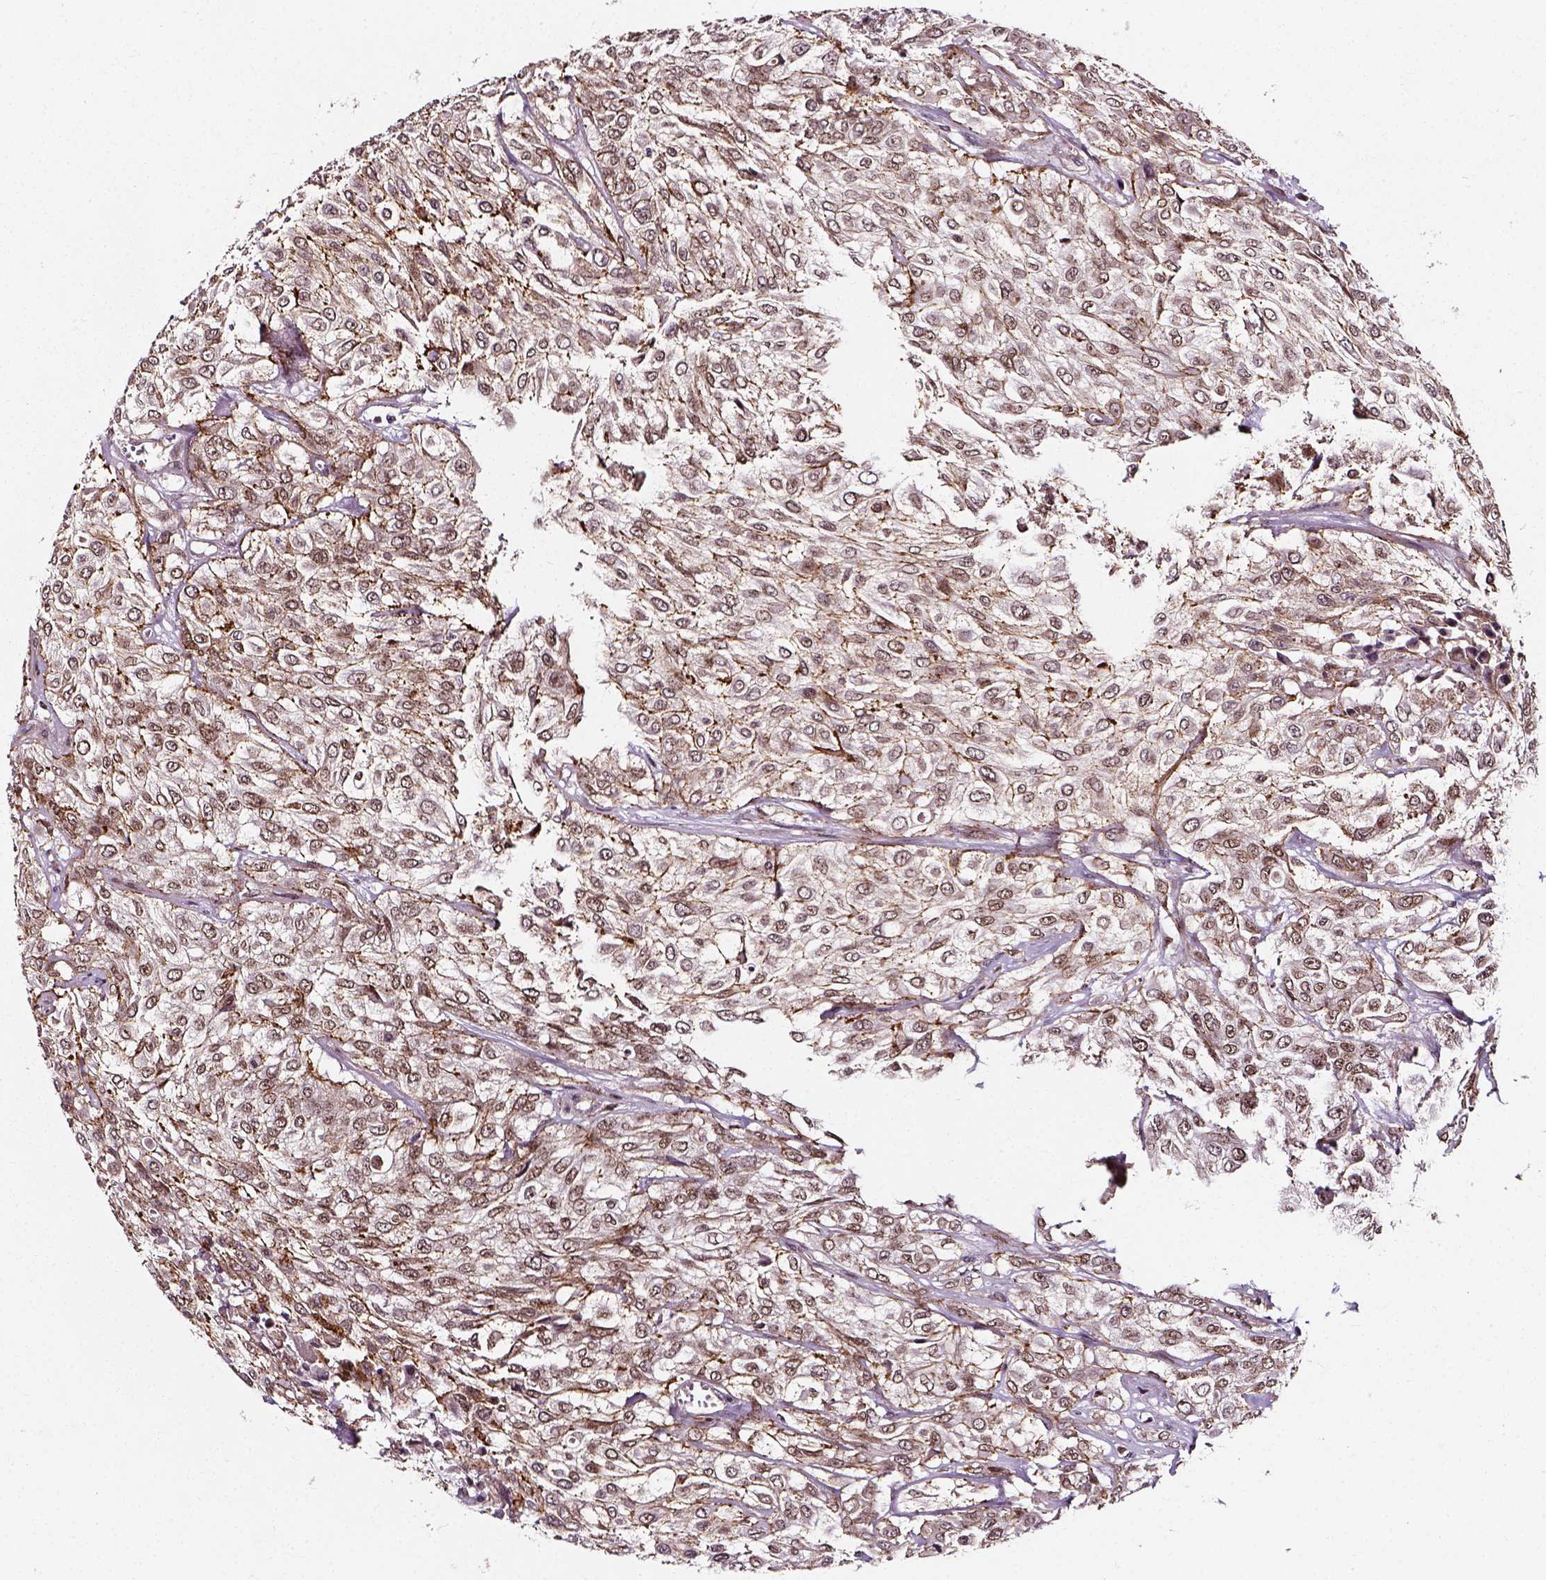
{"staining": {"intensity": "moderate", "quantity": "25%-75%", "location": "nuclear"}, "tissue": "urothelial cancer", "cell_type": "Tumor cells", "image_type": "cancer", "snomed": [{"axis": "morphology", "description": "Urothelial carcinoma, High grade"}, {"axis": "topography", "description": "Urinary bladder"}], "caption": "An image of urothelial cancer stained for a protein shows moderate nuclear brown staining in tumor cells.", "gene": "NACC1", "patient": {"sex": "male", "age": 57}}